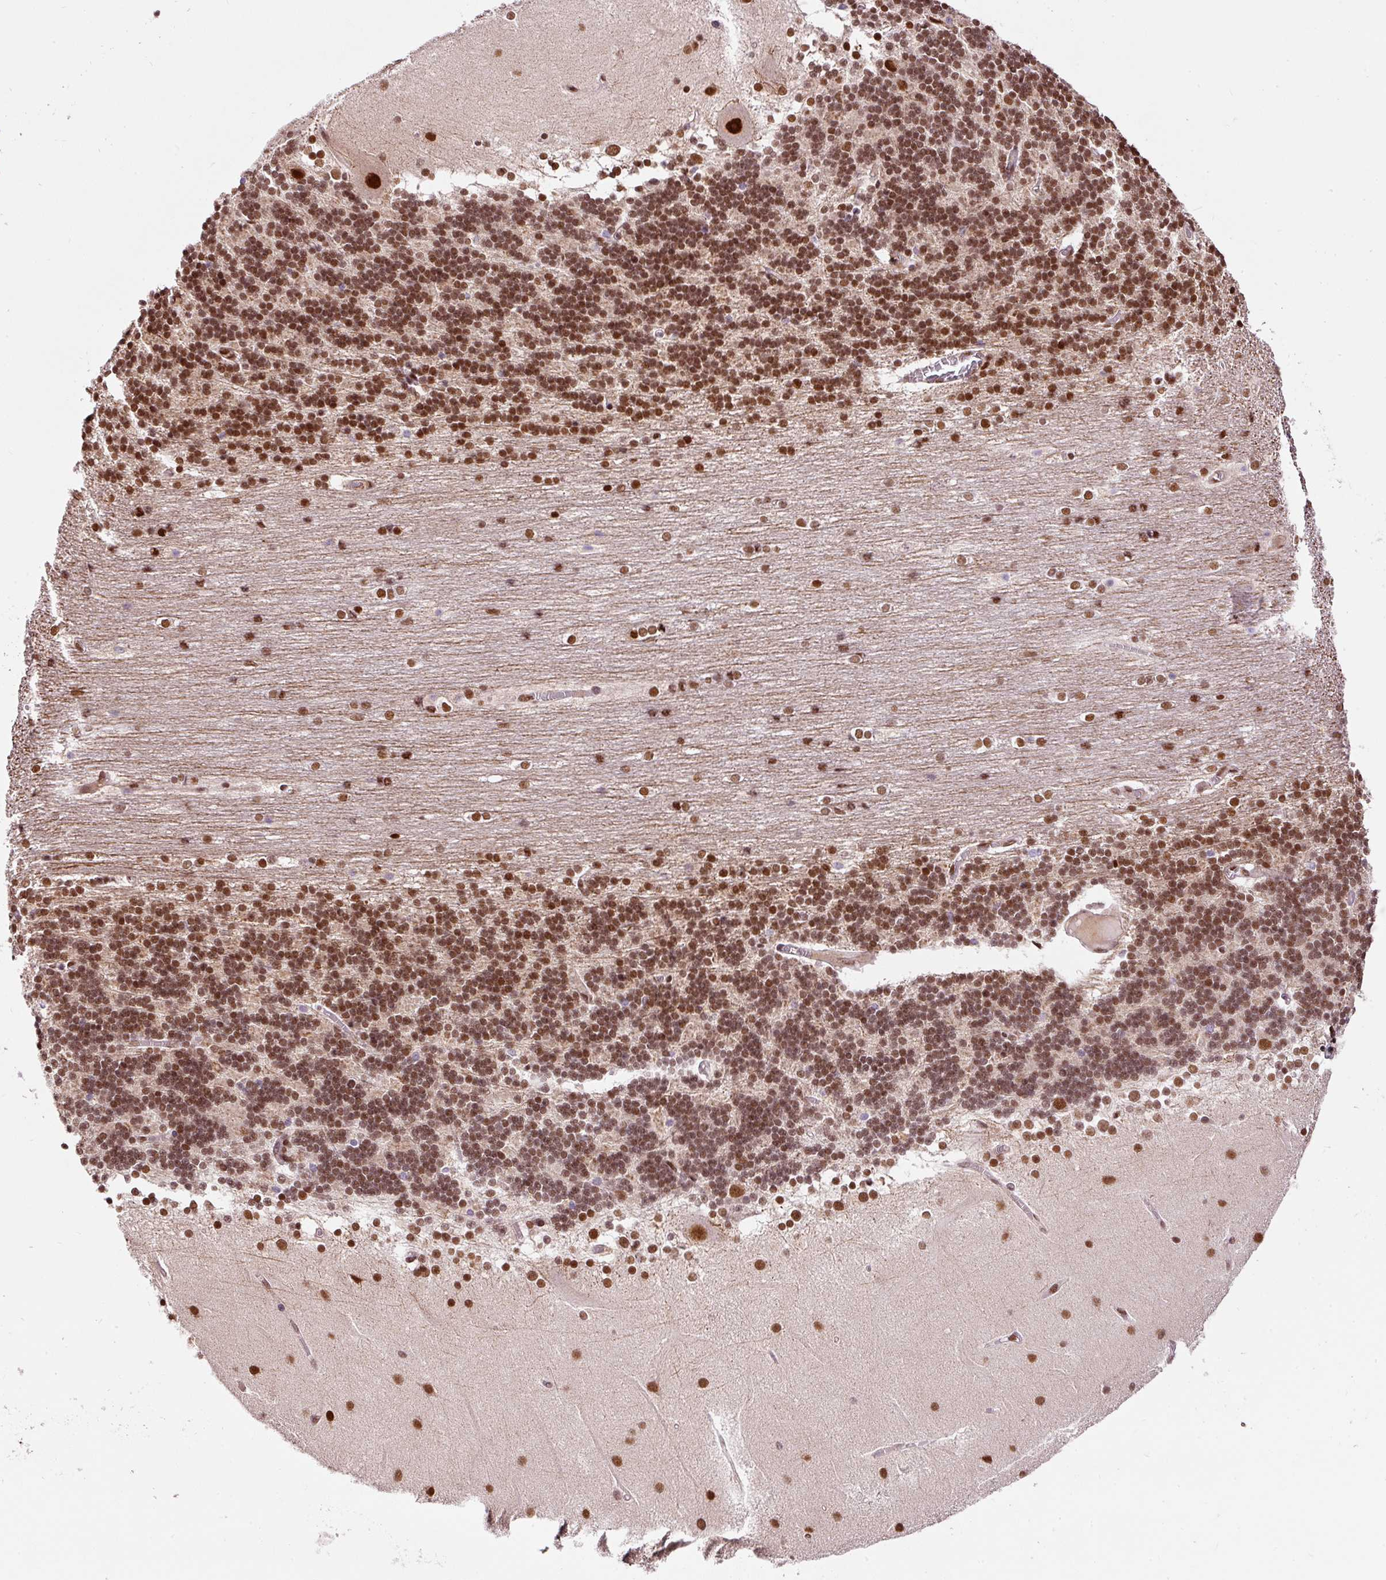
{"staining": {"intensity": "moderate", "quantity": ">75%", "location": "nuclear"}, "tissue": "cerebellum", "cell_type": "Cells in granular layer", "image_type": "normal", "snomed": [{"axis": "morphology", "description": "Normal tissue, NOS"}, {"axis": "topography", "description": "Cerebellum"}], "caption": "DAB immunohistochemical staining of normal human cerebellum exhibits moderate nuclear protein expression in approximately >75% of cells in granular layer.", "gene": "HNRNPC", "patient": {"sex": "female", "age": 54}}